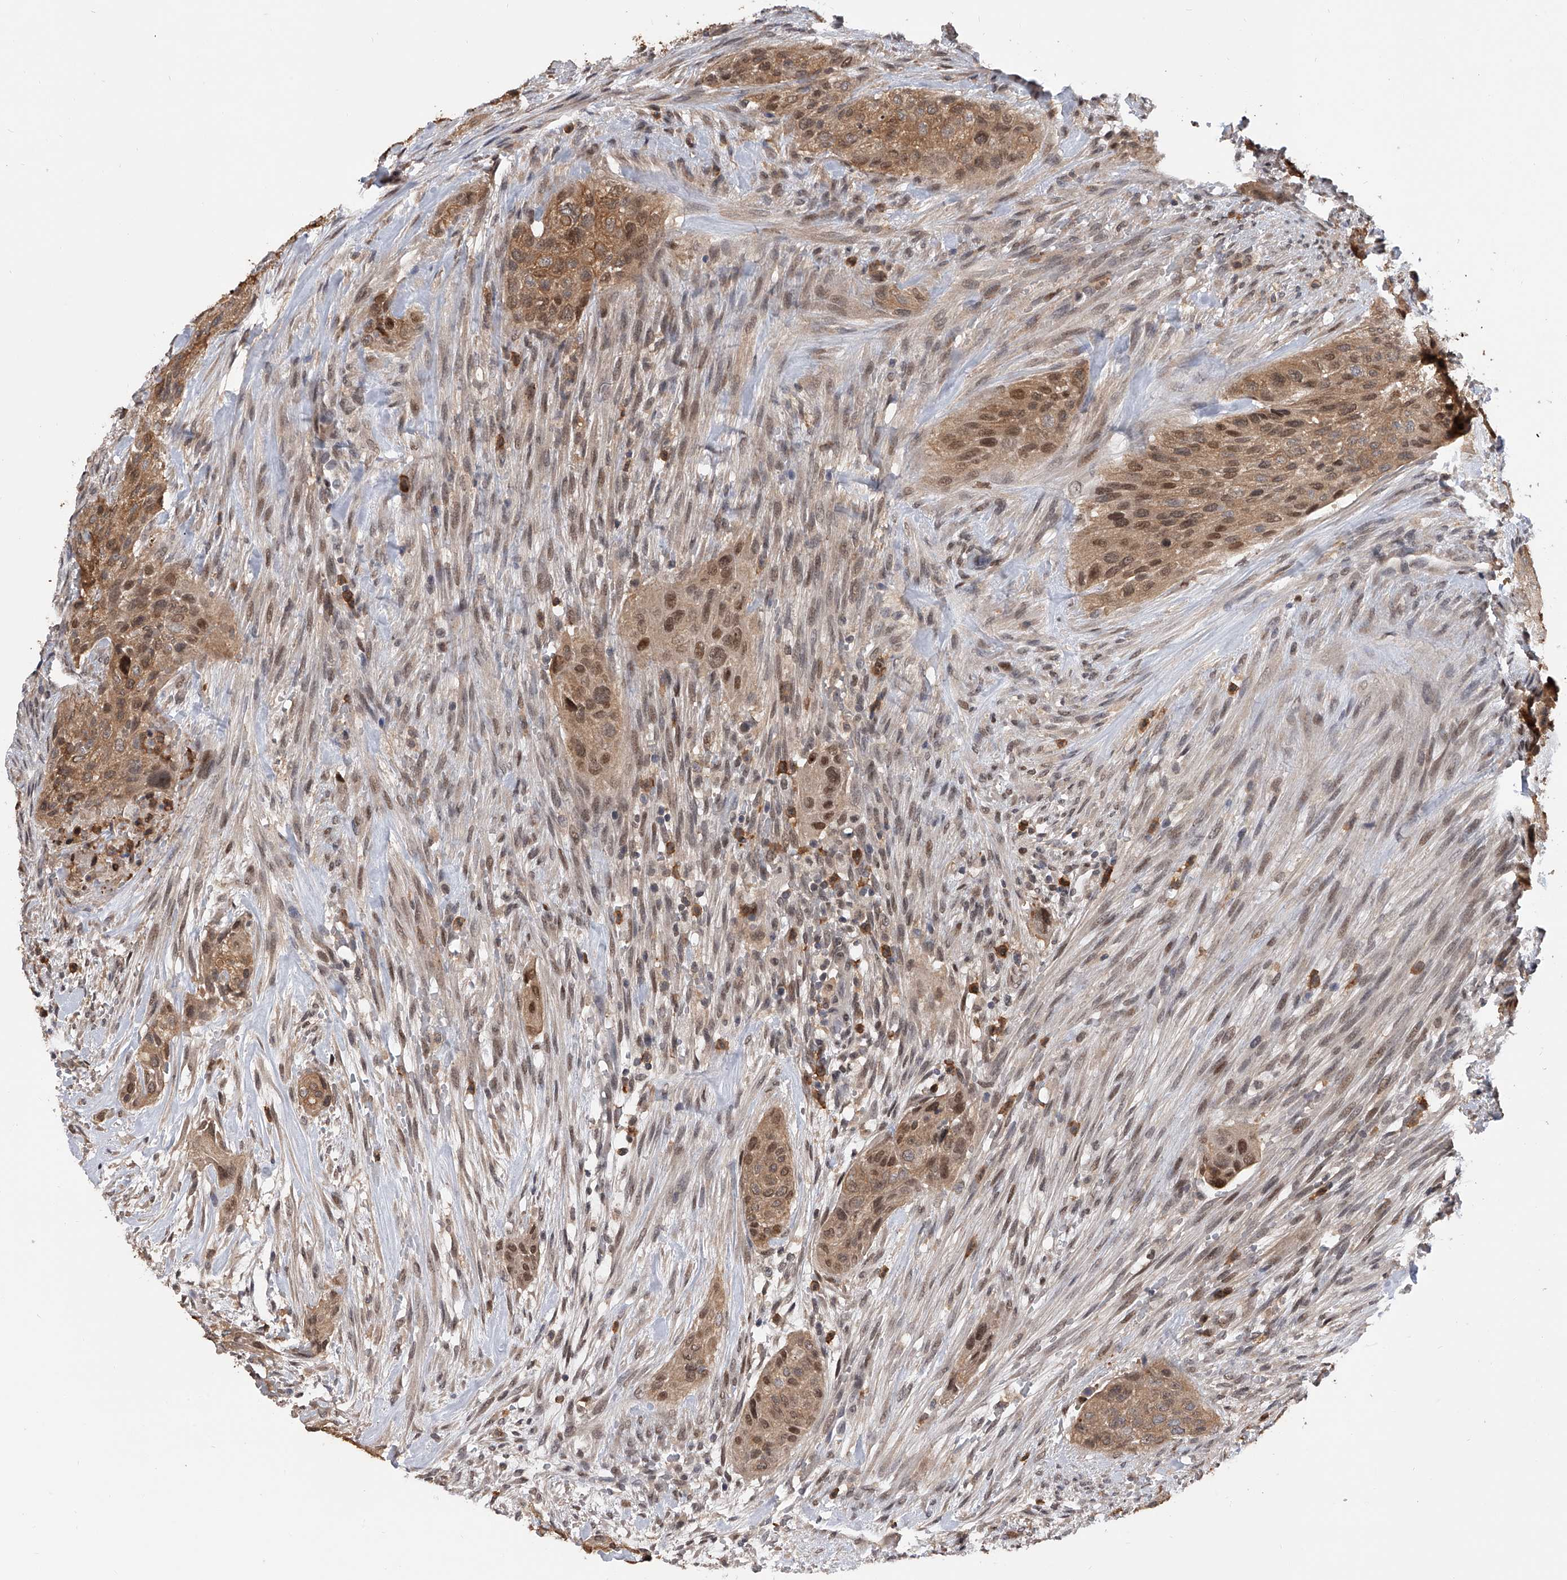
{"staining": {"intensity": "moderate", "quantity": ">75%", "location": "cytoplasmic/membranous,nuclear"}, "tissue": "urothelial cancer", "cell_type": "Tumor cells", "image_type": "cancer", "snomed": [{"axis": "morphology", "description": "Urothelial carcinoma, High grade"}, {"axis": "topography", "description": "Urinary bladder"}], "caption": "Protein expression analysis of human urothelial cancer reveals moderate cytoplasmic/membranous and nuclear staining in approximately >75% of tumor cells. Using DAB (3,3'-diaminobenzidine) (brown) and hematoxylin (blue) stains, captured at high magnification using brightfield microscopy.", "gene": "BHLHE23", "patient": {"sex": "male", "age": 35}}